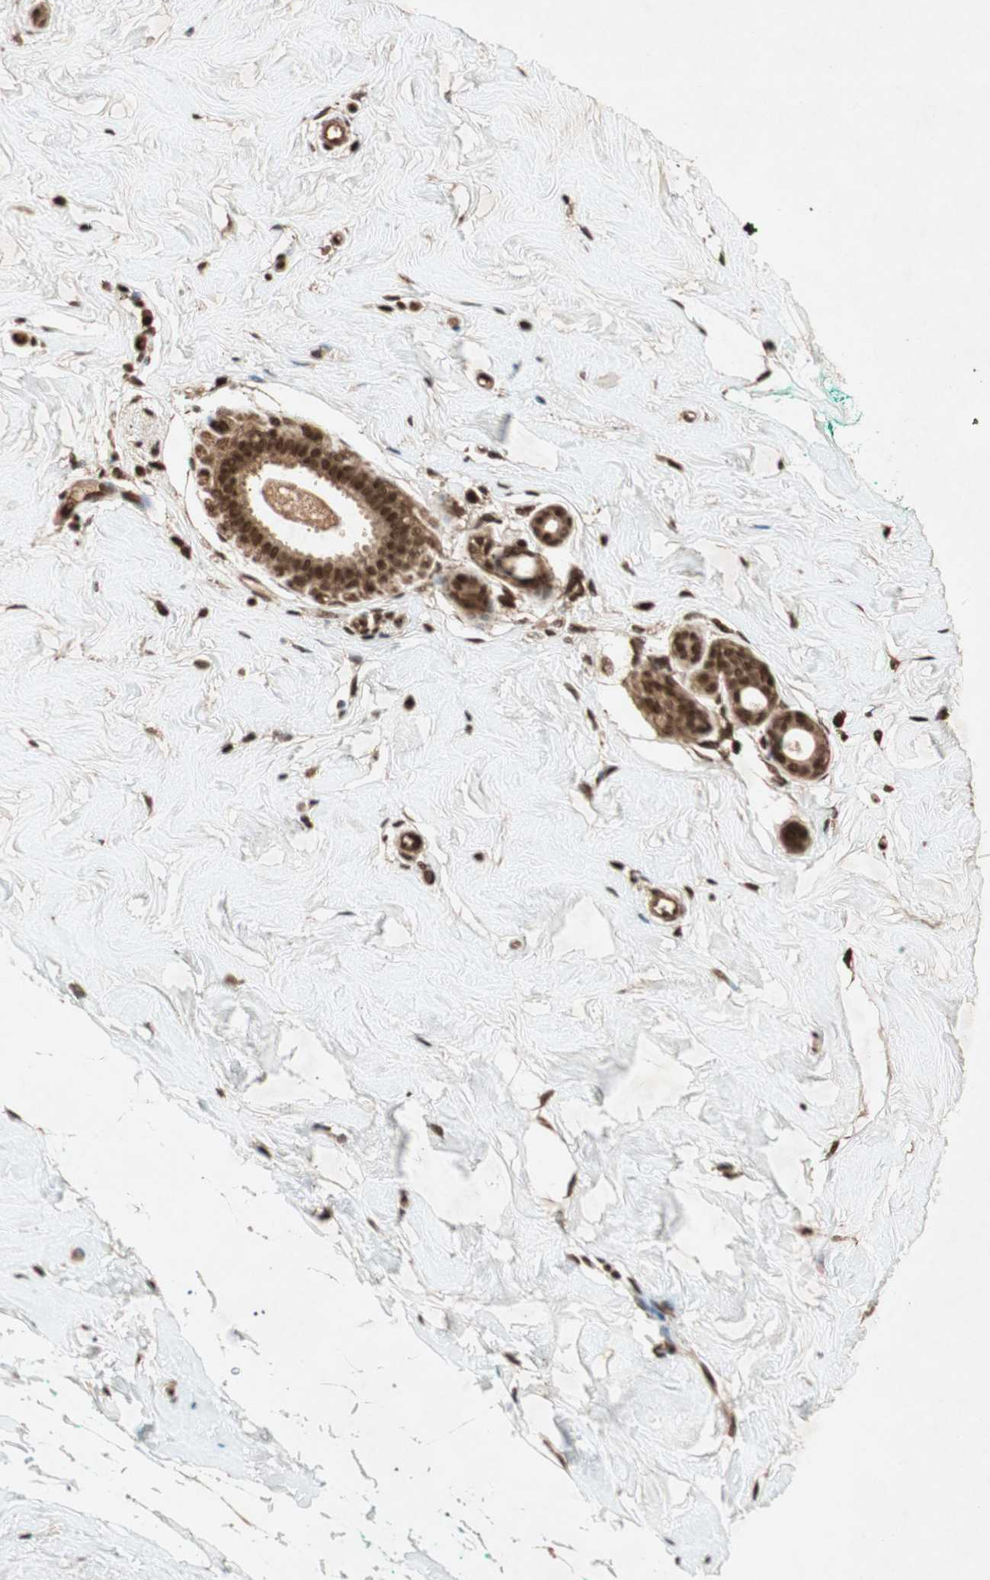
{"staining": {"intensity": "strong", "quantity": ">75%", "location": "nuclear"}, "tissue": "breast", "cell_type": "Adipocytes", "image_type": "normal", "snomed": [{"axis": "morphology", "description": "Normal tissue, NOS"}, {"axis": "topography", "description": "Breast"}], "caption": "Adipocytes show high levels of strong nuclear expression in about >75% of cells in unremarkable breast.", "gene": "ALKBH5", "patient": {"sex": "female", "age": 52}}